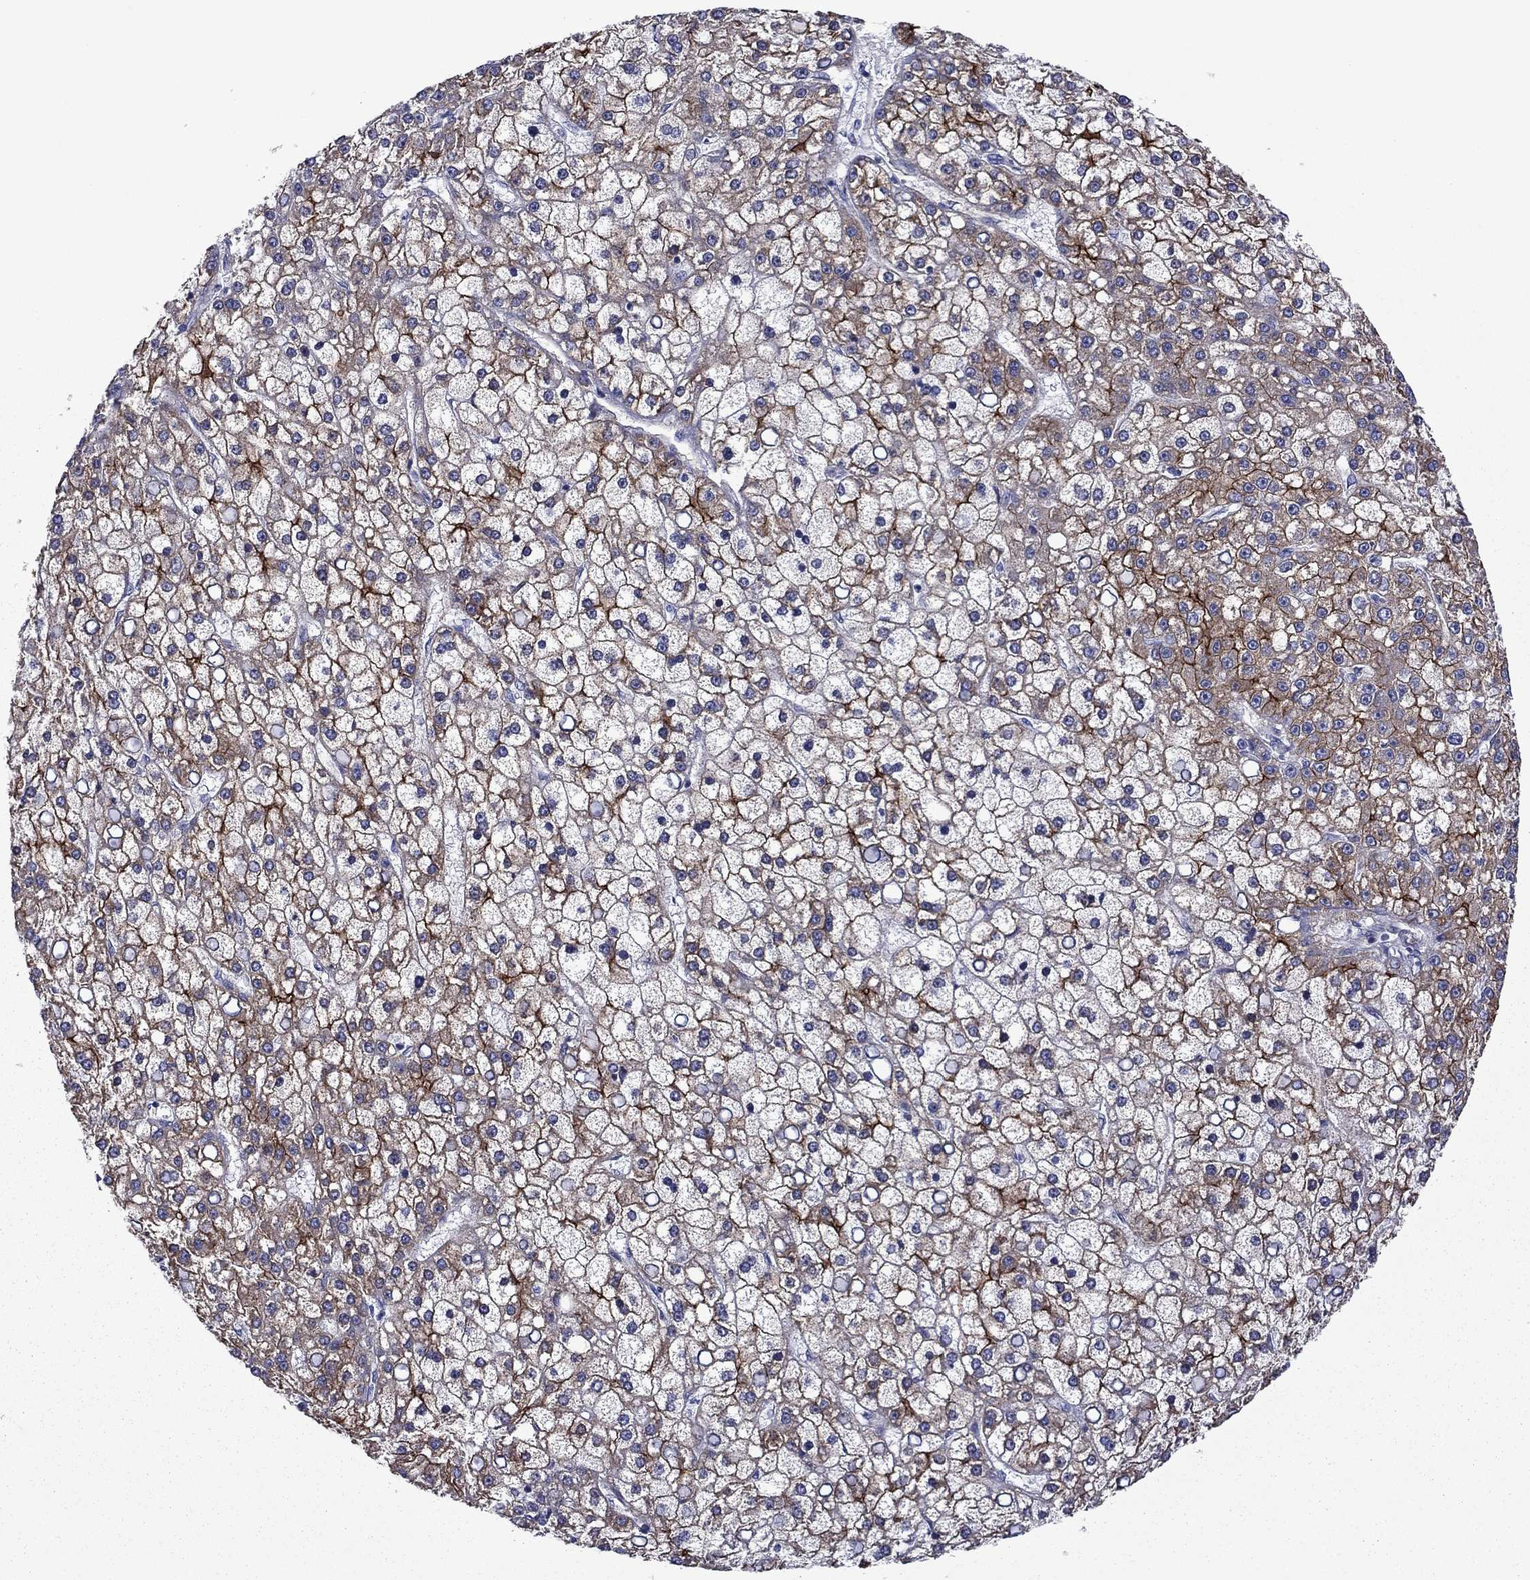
{"staining": {"intensity": "strong", "quantity": "<25%", "location": "cytoplasmic/membranous"}, "tissue": "liver cancer", "cell_type": "Tumor cells", "image_type": "cancer", "snomed": [{"axis": "morphology", "description": "Carcinoma, Hepatocellular, NOS"}, {"axis": "topography", "description": "Liver"}], "caption": "Immunohistochemistry (IHC) staining of liver cancer, which reveals medium levels of strong cytoplasmic/membranous staining in approximately <25% of tumor cells indicating strong cytoplasmic/membranous protein staining. The staining was performed using DAB (brown) for protein detection and nuclei were counterstained in hematoxylin (blue).", "gene": "LMO7", "patient": {"sex": "male", "age": 67}}